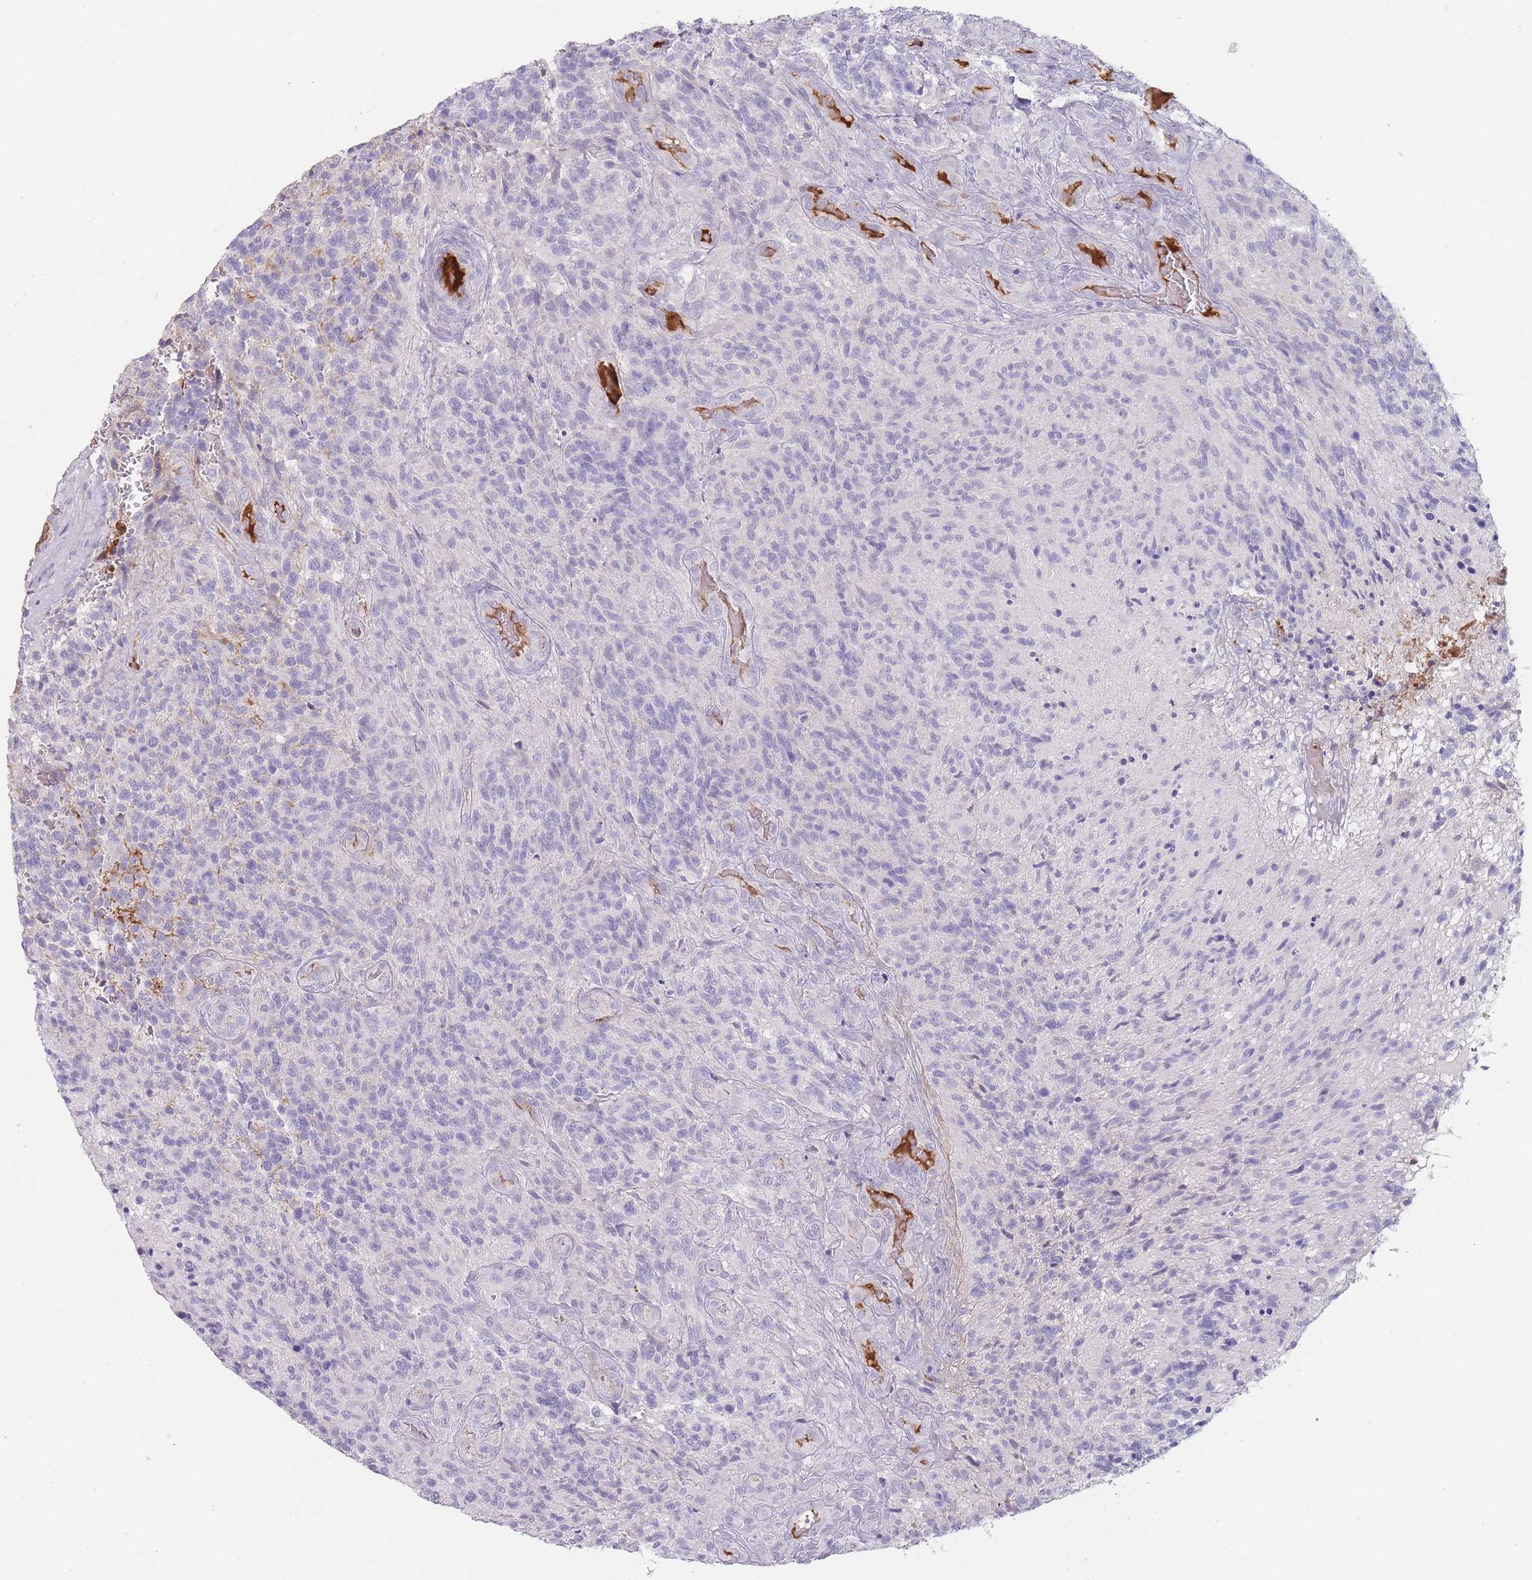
{"staining": {"intensity": "negative", "quantity": "none", "location": "none"}, "tissue": "glioma", "cell_type": "Tumor cells", "image_type": "cancer", "snomed": [{"axis": "morphology", "description": "Glioma, malignant, High grade"}, {"axis": "topography", "description": "Brain"}], "caption": "Glioma was stained to show a protein in brown. There is no significant positivity in tumor cells.", "gene": "PRG4", "patient": {"sex": "male", "age": 36}}